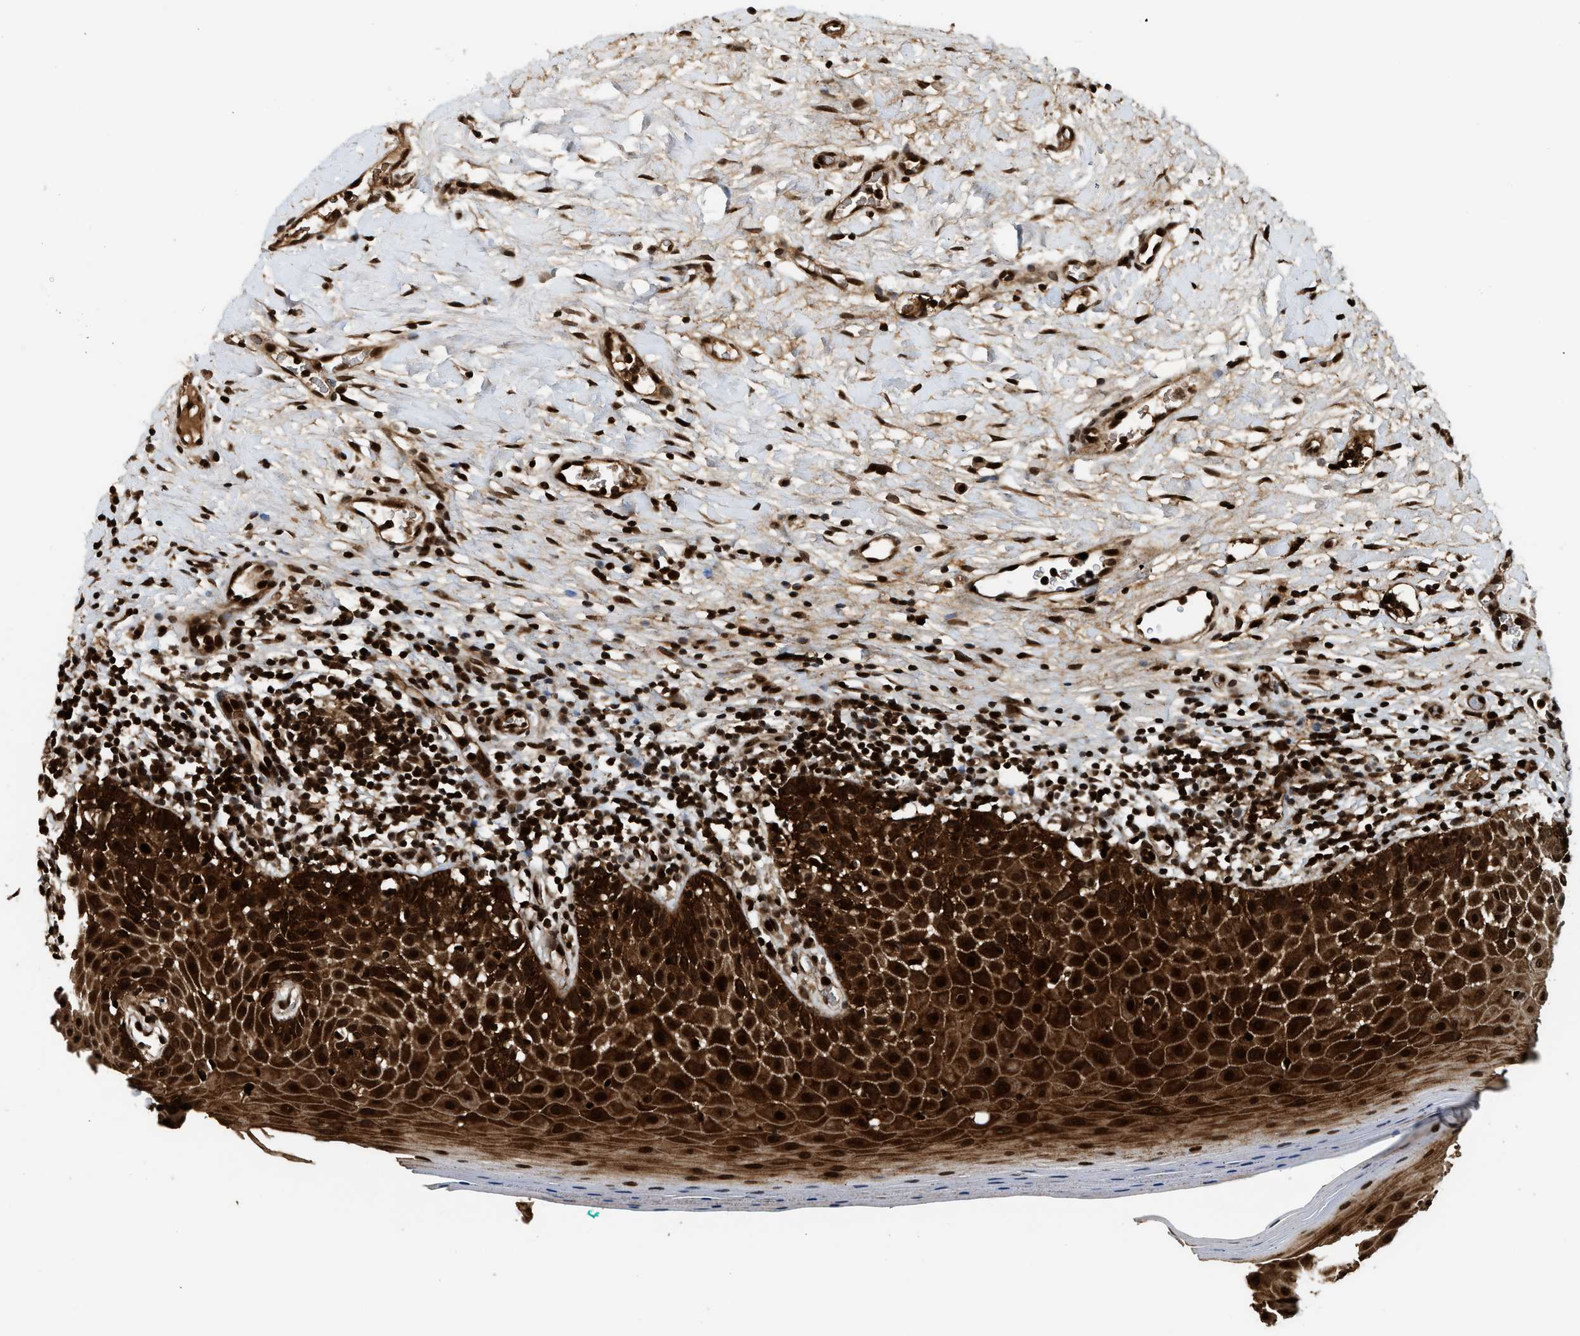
{"staining": {"intensity": "strong", "quantity": ">75%", "location": "cytoplasmic/membranous,nuclear"}, "tissue": "oral mucosa", "cell_type": "Squamous epithelial cells", "image_type": "normal", "snomed": [{"axis": "morphology", "description": "Normal tissue, NOS"}, {"axis": "topography", "description": "Skeletal muscle"}, {"axis": "topography", "description": "Oral tissue"}], "caption": "Squamous epithelial cells exhibit high levels of strong cytoplasmic/membranous,nuclear staining in about >75% of cells in unremarkable human oral mucosa.", "gene": "MDM2", "patient": {"sex": "male", "age": 58}}